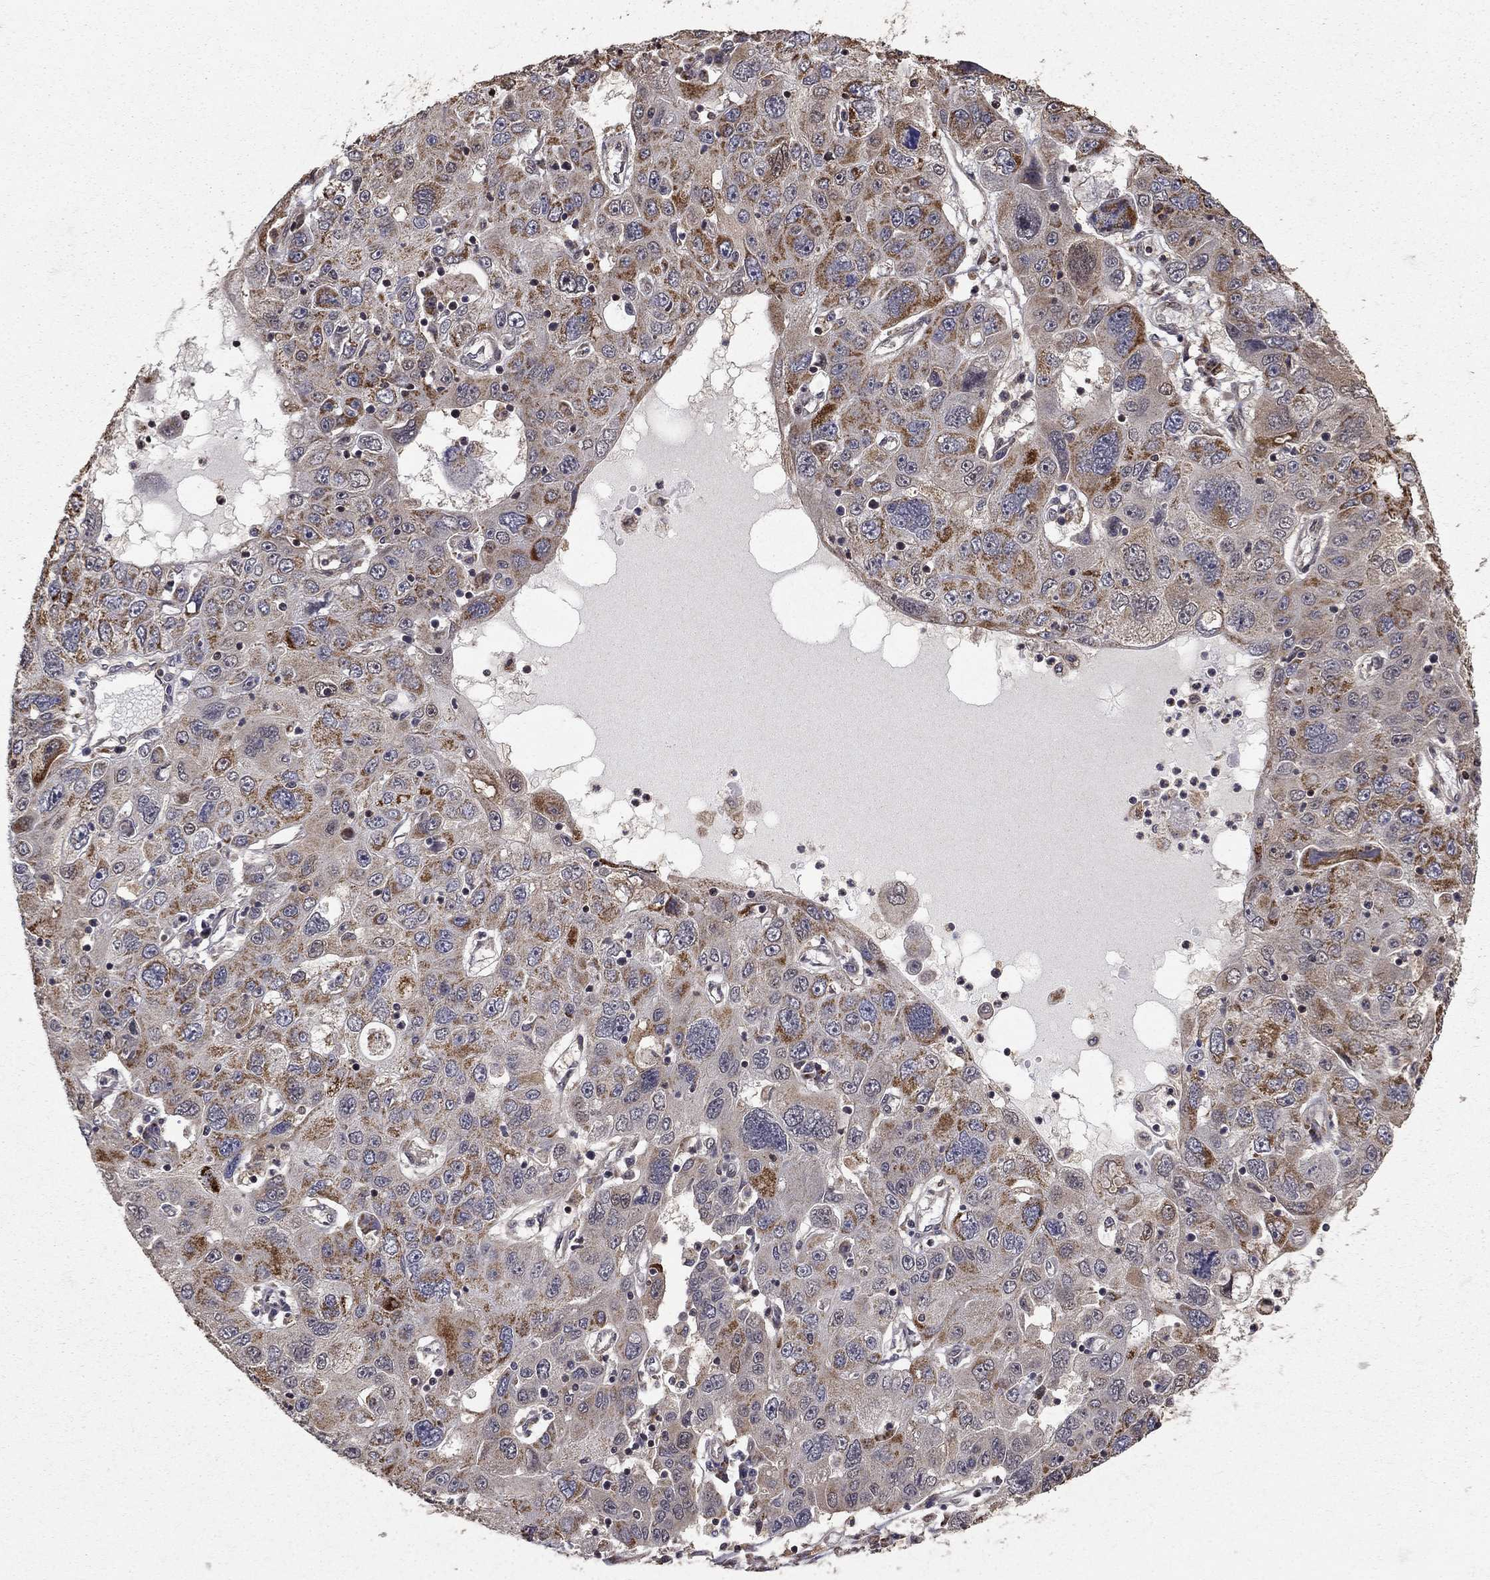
{"staining": {"intensity": "moderate", "quantity": "<25%", "location": "cytoplasmic/membranous"}, "tissue": "stomach cancer", "cell_type": "Tumor cells", "image_type": "cancer", "snomed": [{"axis": "morphology", "description": "Adenocarcinoma, NOS"}, {"axis": "topography", "description": "Stomach"}], "caption": "Protein expression analysis of stomach adenocarcinoma exhibits moderate cytoplasmic/membranous staining in approximately <25% of tumor cells.", "gene": "ACOT13", "patient": {"sex": "male", "age": 56}}